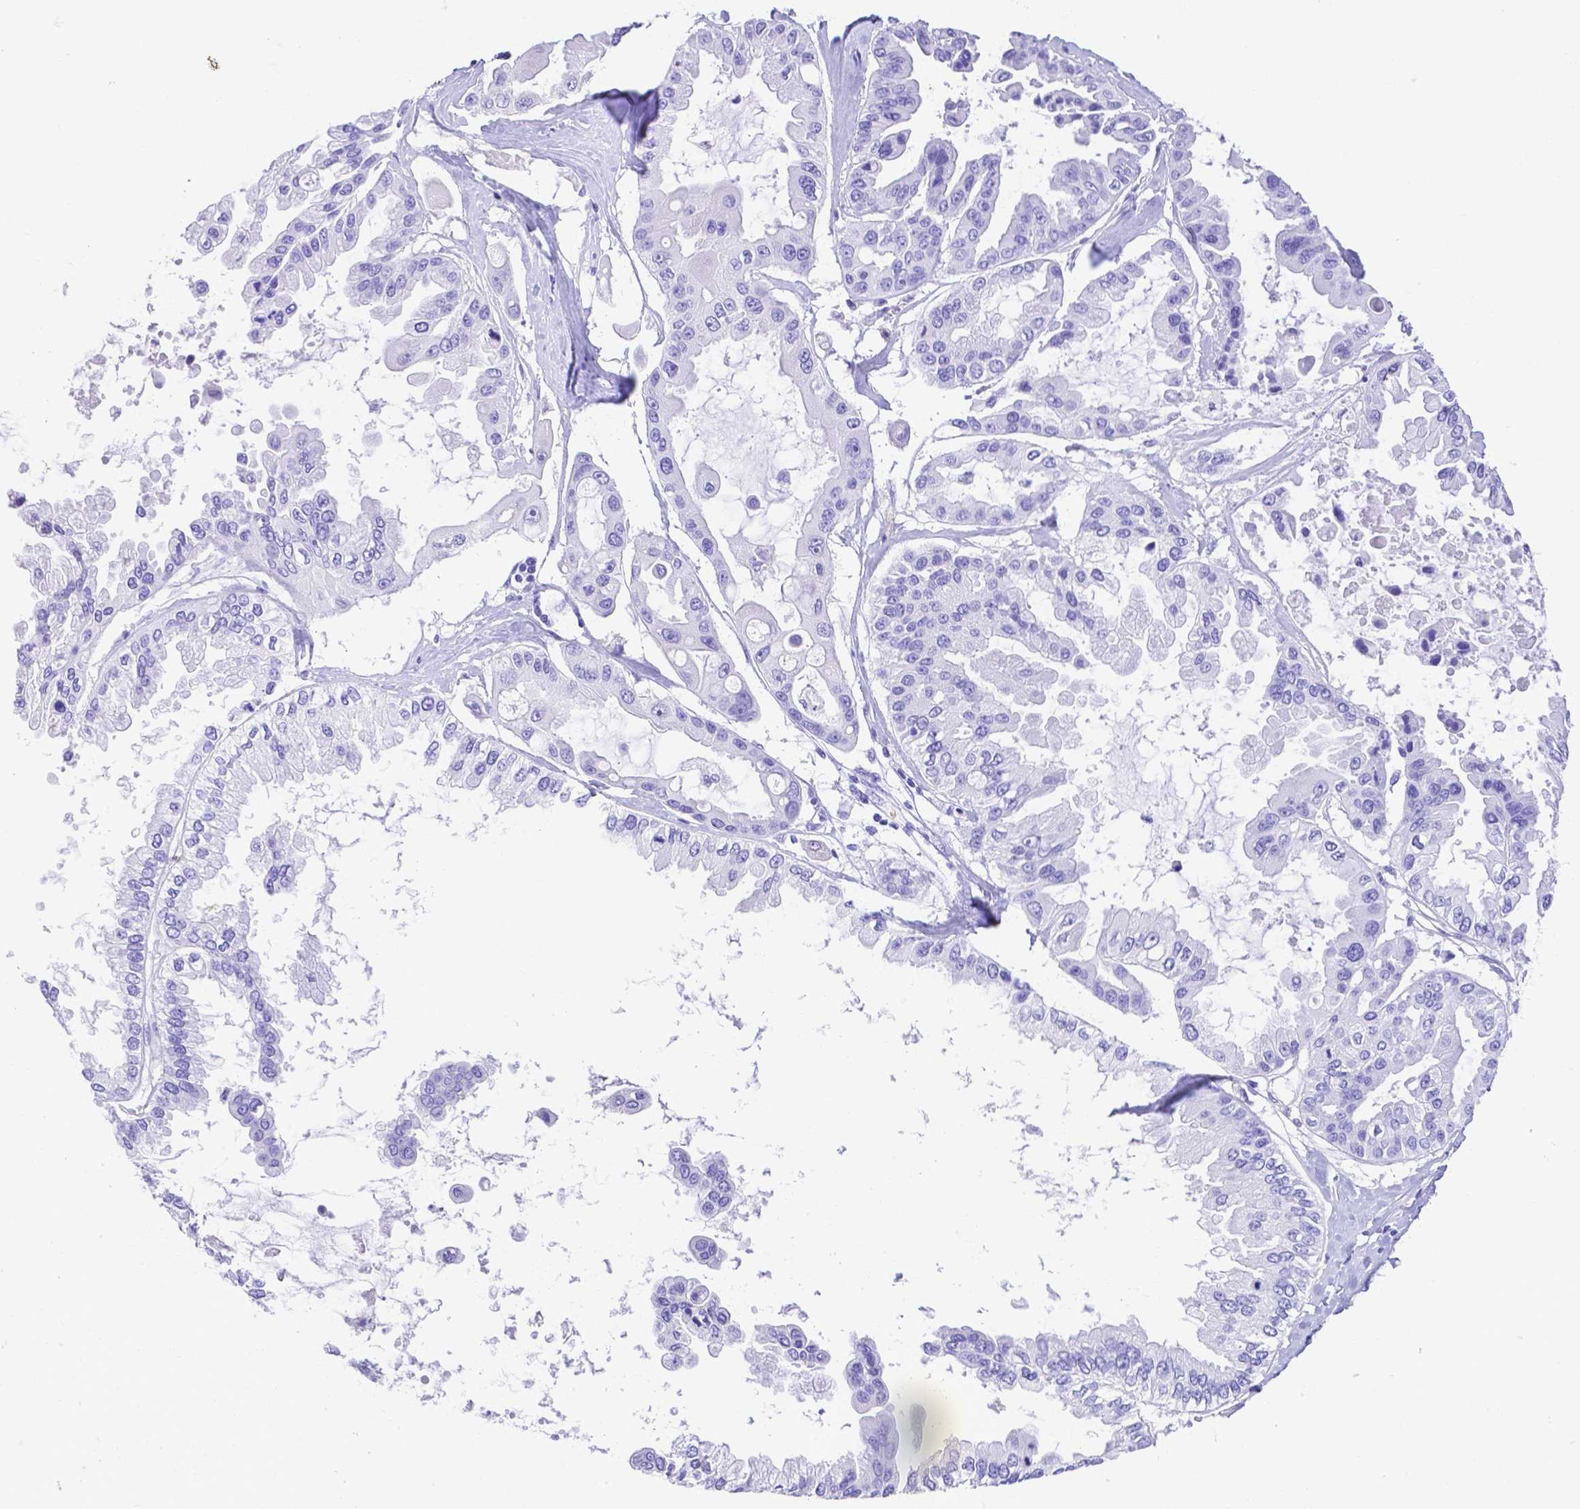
{"staining": {"intensity": "negative", "quantity": "none", "location": "none"}, "tissue": "ovarian cancer", "cell_type": "Tumor cells", "image_type": "cancer", "snomed": [{"axis": "morphology", "description": "Cystadenocarcinoma, serous, NOS"}, {"axis": "topography", "description": "Ovary"}], "caption": "This photomicrograph is of ovarian serous cystadenocarcinoma stained with IHC to label a protein in brown with the nuclei are counter-stained blue. There is no positivity in tumor cells.", "gene": "SMR3A", "patient": {"sex": "female", "age": 56}}